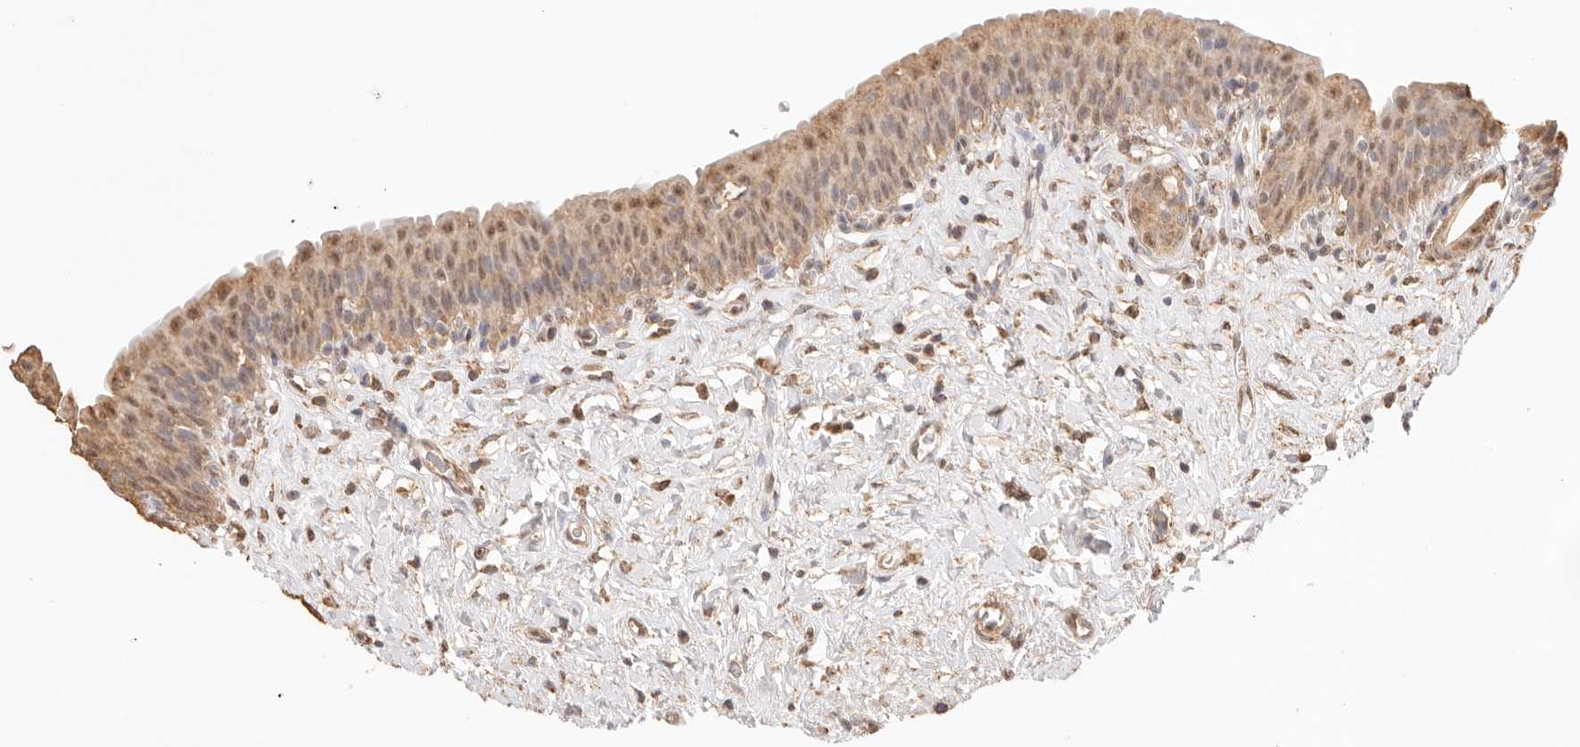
{"staining": {"intensity": "moderate", "quantity": ">75%", "location": "cytoplasmic/membranous,nuclear"}, "tissue": "urinary bladder", "cell_type": "Urothelial cells", "image_type": "normal", "snomed": [{"axis": "morphology", "description": "Normal tissue, NOS"}, {"axis": "topography", "description": "Urinary bladder"}], "caption": "DAB (3,3'-diaminobenzidine) immunohistochemical staining of unremarkable human urinary bladder reveals moderate cytoplasmic/membranous,nuclear protein positivity in approximately >75% of urothelial cells. Ihc stains the protein in brown and the nuclei are stained blue.", "gene": "IL1R2", "patient": {"sex": "male", "age": 83}}